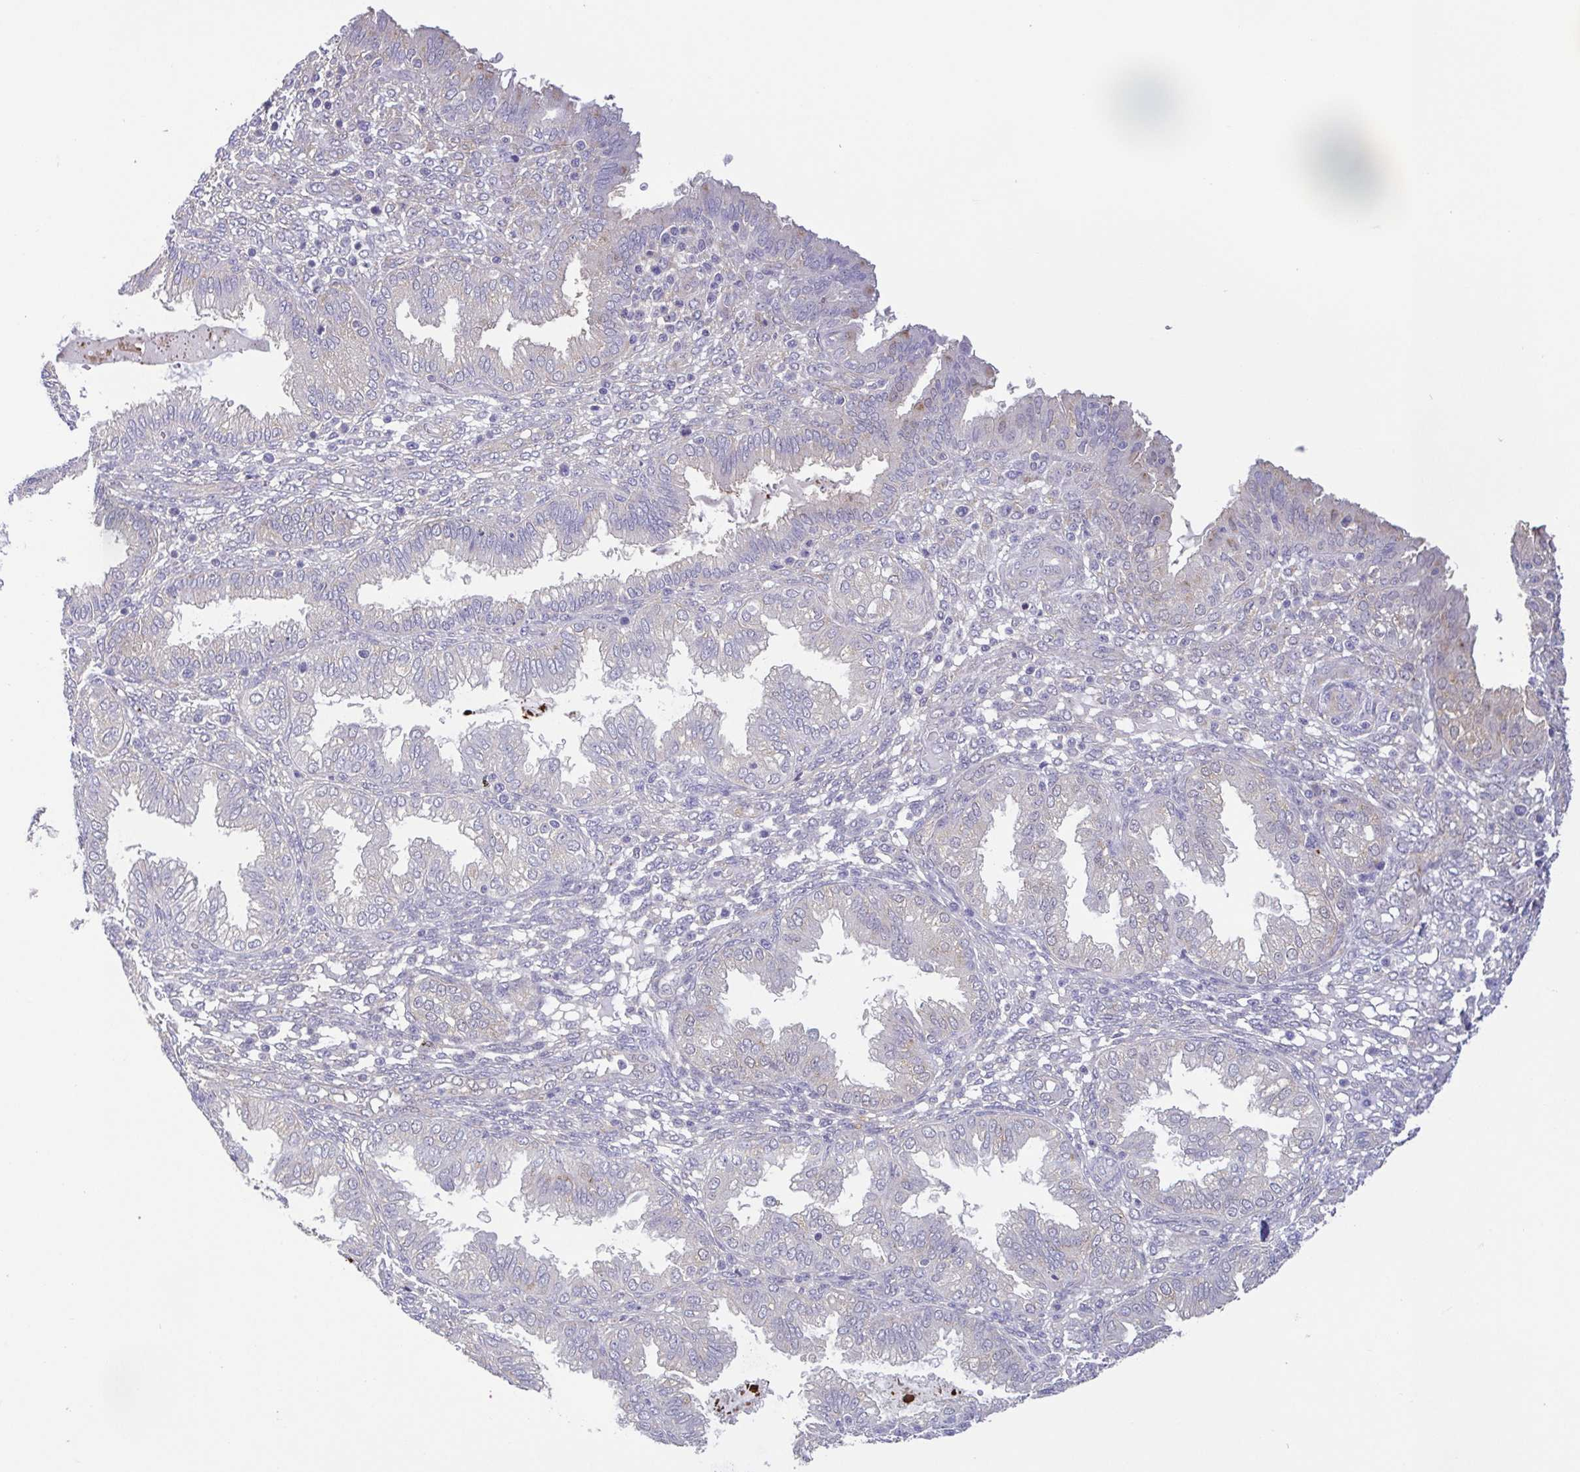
{"staining": {"intensity": "negative", "quantity": "none", "location": "none"}, "tissue": "endometrium", "cell_type": "Cells in endometrial stroma", "image_type": "normal", "snomed": [{"axis": "morphology", "description": "Normal tissue, NOS"}, {"axis": "topography", "description": "Endometrium"}], "caption": "The photomicrograph demonstrates no significant staining in cells in endometrial stroma of endometrium. (Brightfield microscopy of DAB (3,3'-diaminobenzidine) IHC at high magnification).", "gene": "UBE2Q1", "patient": {"sex": "female", "age": 33}}